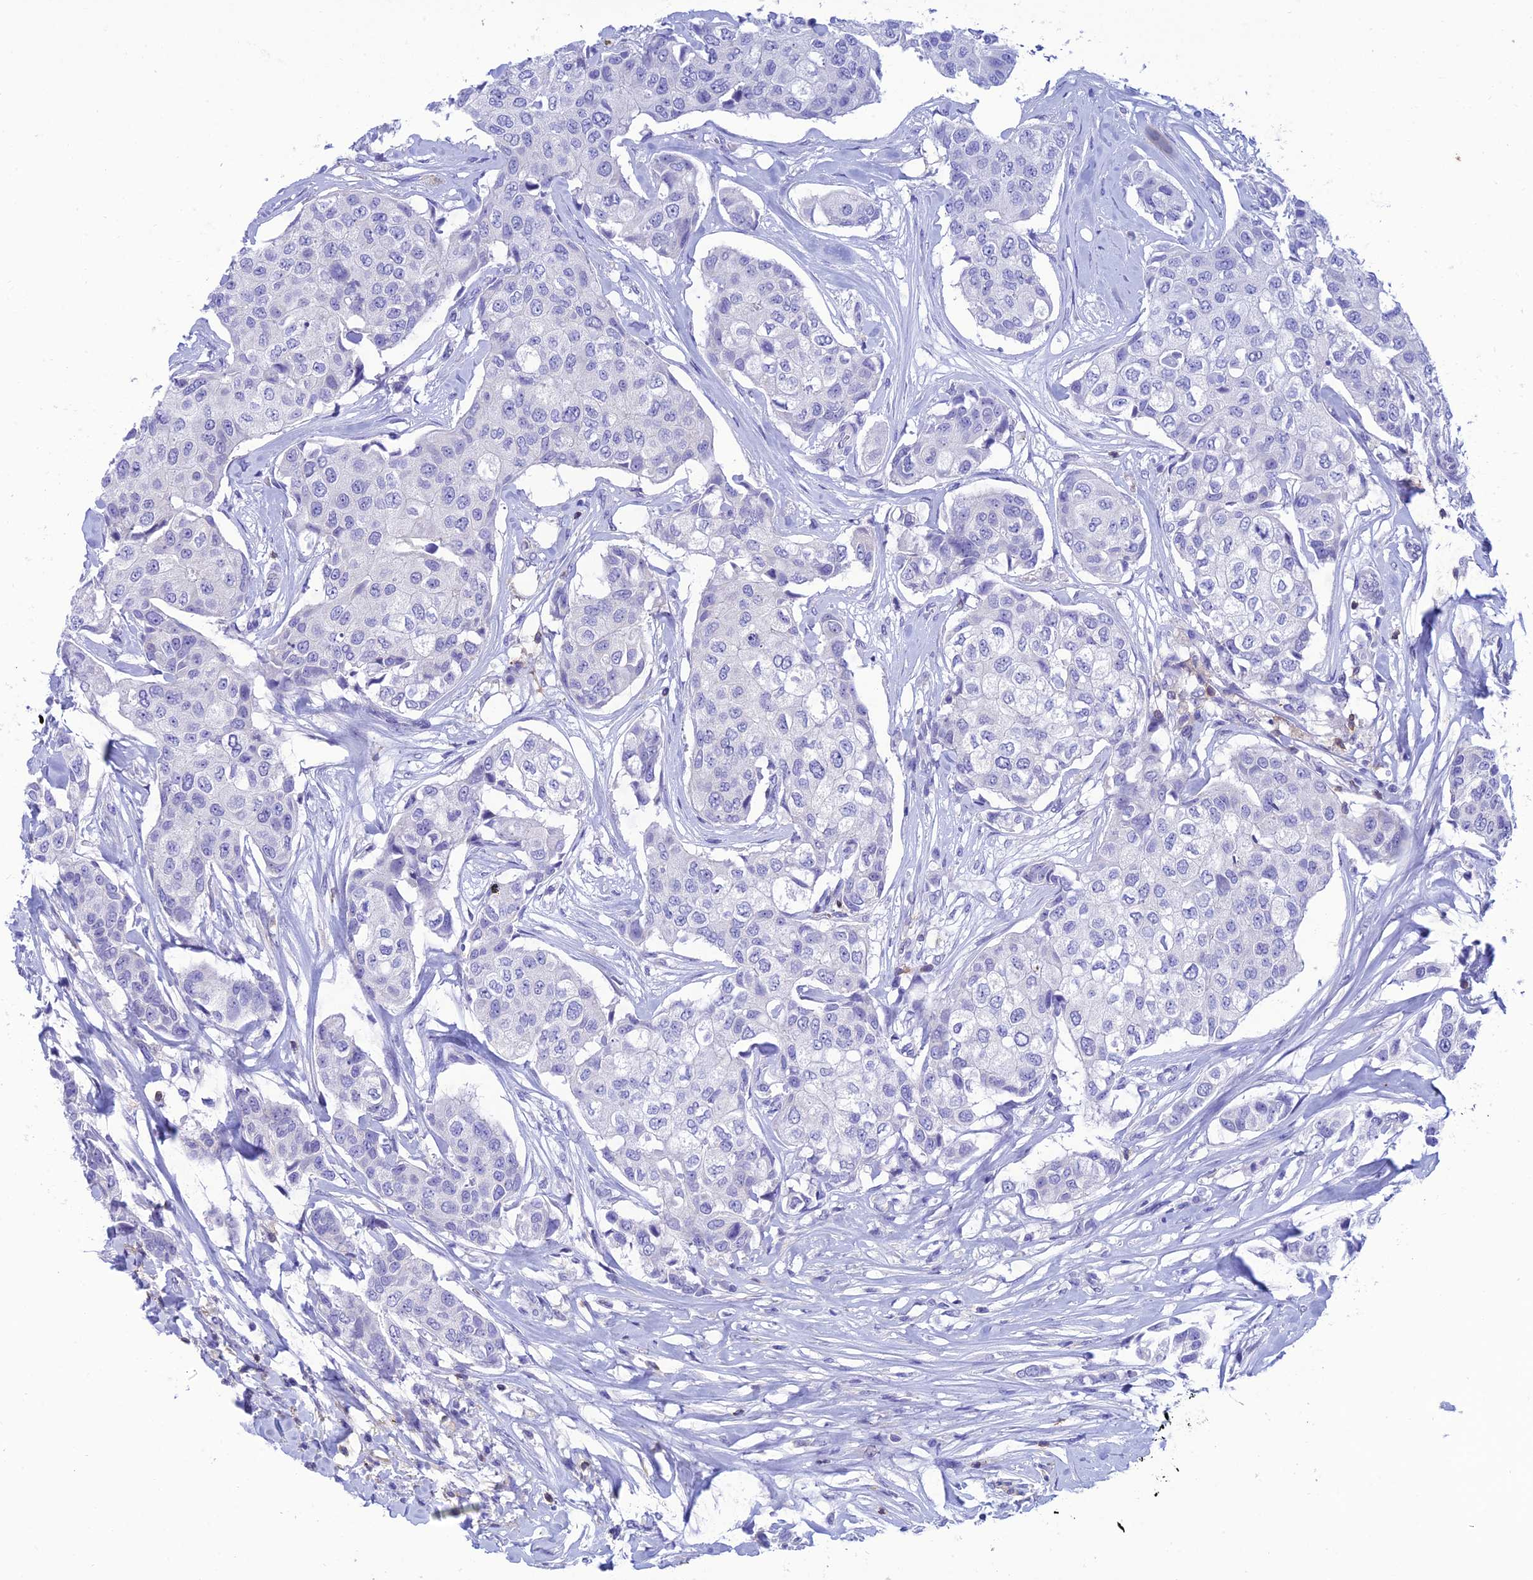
{"staining": {"intensity": "negative", "quantity": "none", "location": "none"}, "tissue": "breast cancer", "cell_type": "Tumor cells", "image_type": "cancer", "snomed": [{"axis": "morphology", "description": "Duct carcinoma"}, {"axis": "topography", "description": "Breast"}], "caption": "High power microscopy image of an IHC histopathology image of breast cancer (infiltrating ductal carcinoma), revealing no significant expression in tumor cells.", "gene": "FAM76A", "patient": {"sex": "female", "age": 80}}